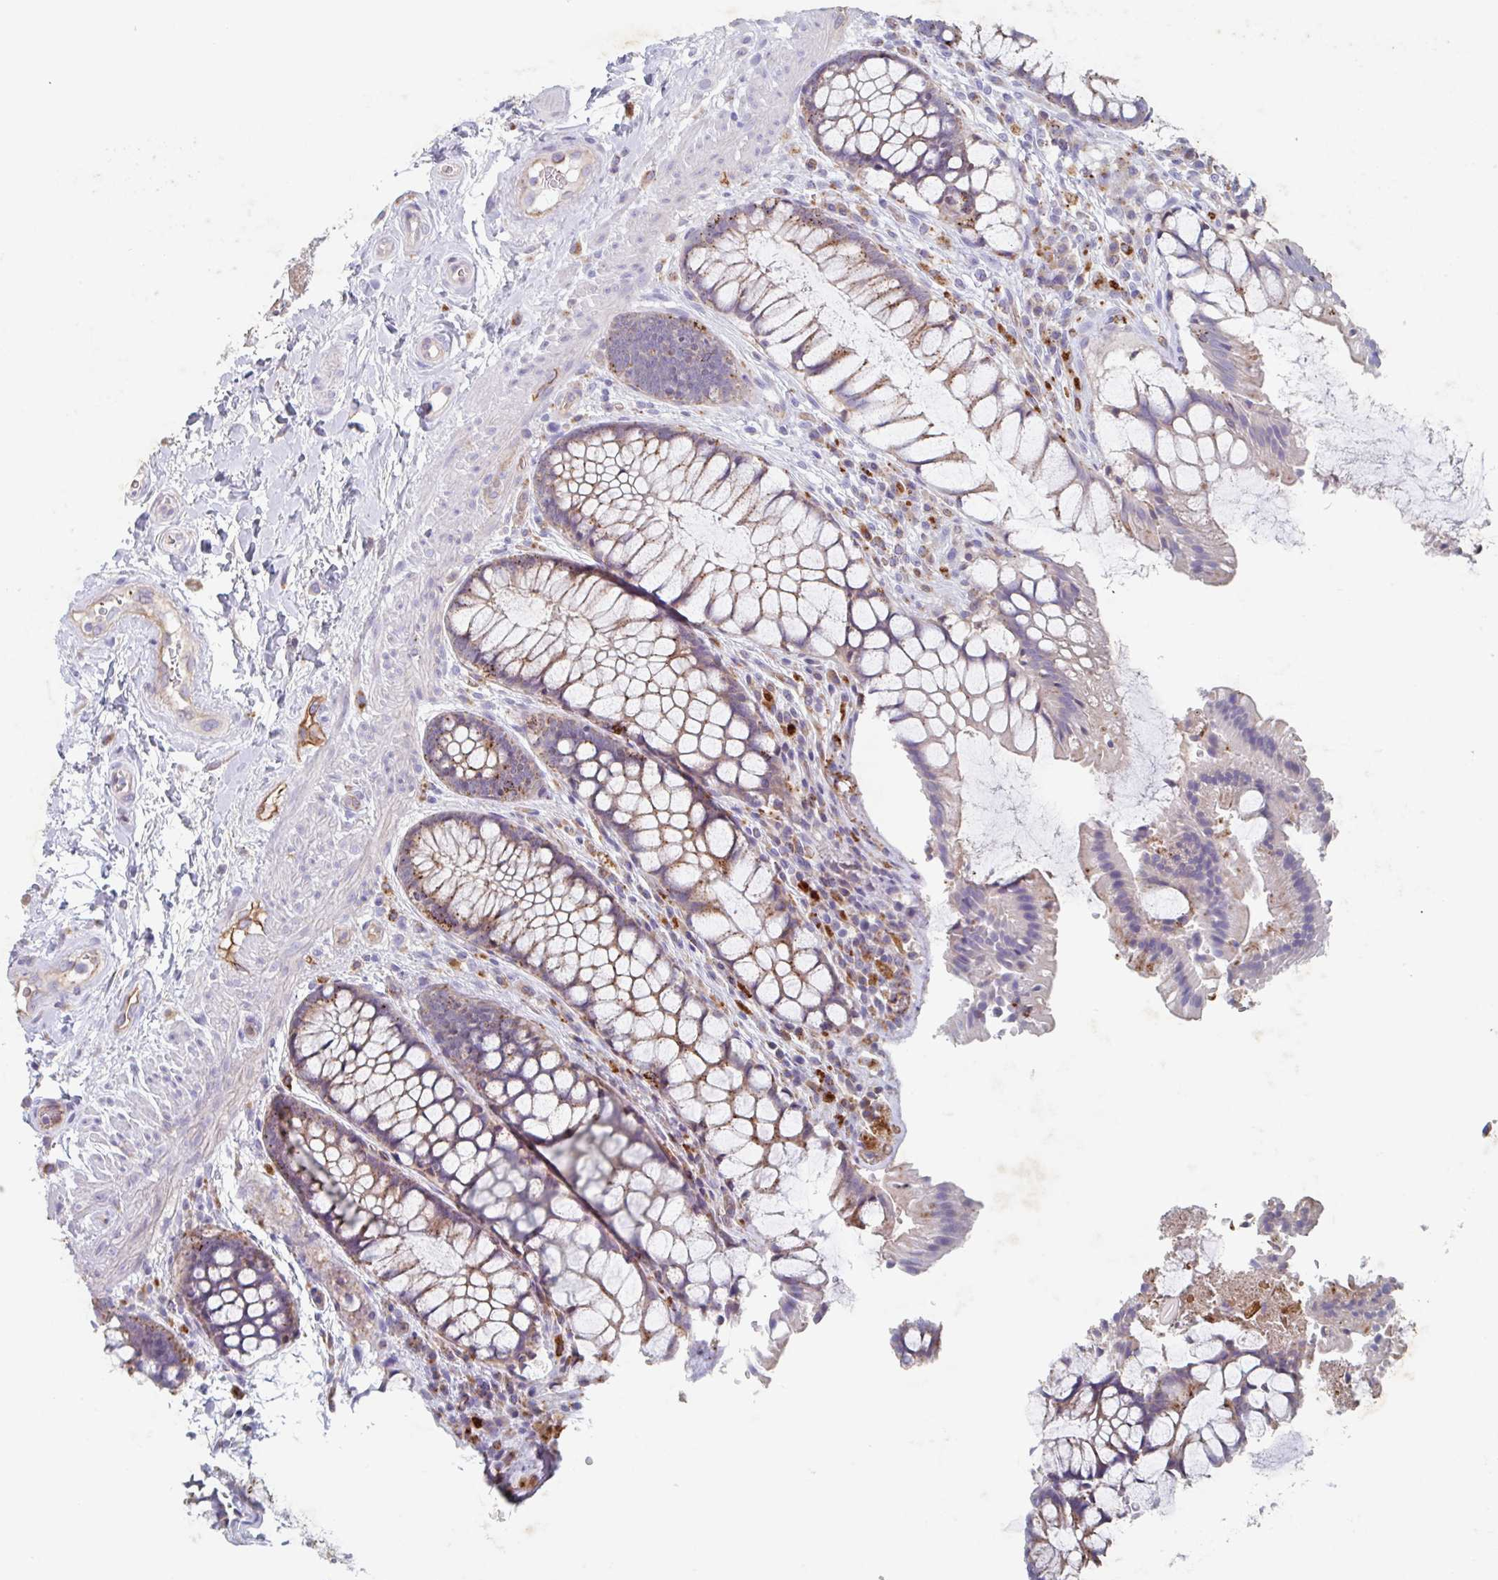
{"staining": {"intensity": "moderate", "quantity": "25%-75%", "location": "cytoplasmic/membranous"}, "tissue": "rectum", "cell_type": "Glandular cells", "image_type": "normal", "snomed": [{"axis": "morphology", "description": "Normal tissue, NOS"}, {"axis": "topography", "description": "Rectum"}], "caption": "Normal rectum reveals moderate cytoplasmic/membranous positivity in about 25%-75% of glandular cells, visualized by immunohistochemistry. (Brightfield microscopy of DAB IHC at high magnification).", "gene": "MANBA", "patient": {"sex": "female", "age": 58}}